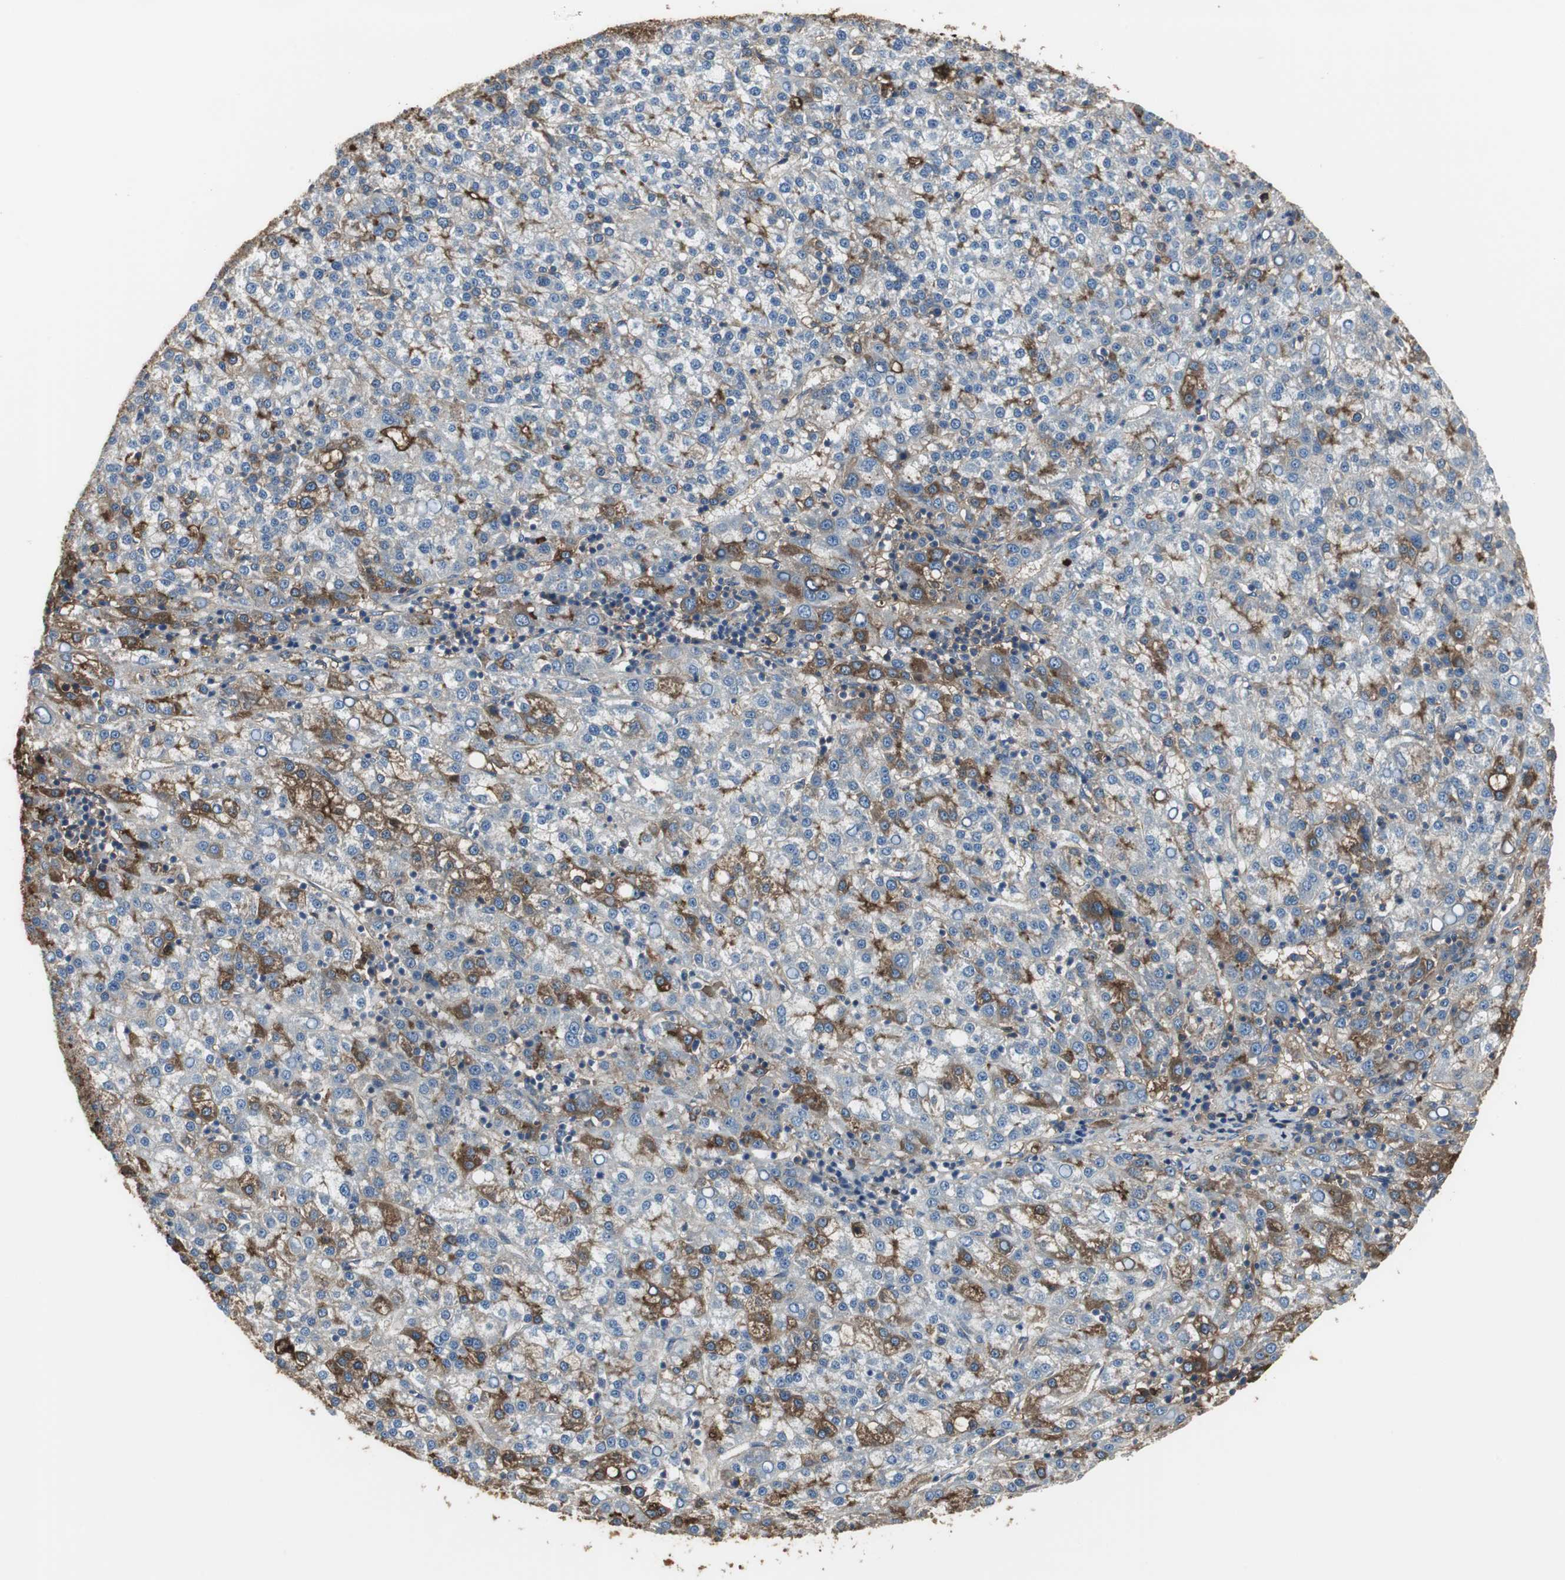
{"staining": {"intensity": "moderate", "quantity": "<25%", "location": "cytoplasmic/membranous"}, "tissue": "liver cancer", "cell_type": "Tumor cells", "image_type": "cancer", "snomed": [{"axis": "morphology", "description": "Carcinoma, Hepatocellular, NOS"}, {"axis": "topography", "description": "Liver"}], "caption": "There is low levels of moderate cytoplasmic/membranous positivity in tumor cells of liver hepatocellular carcinoma, as demonstrated by immunohistochemical staining (brown color).", "gene": "IGHA1", "patient": {"sex": "female", "age": 58}}